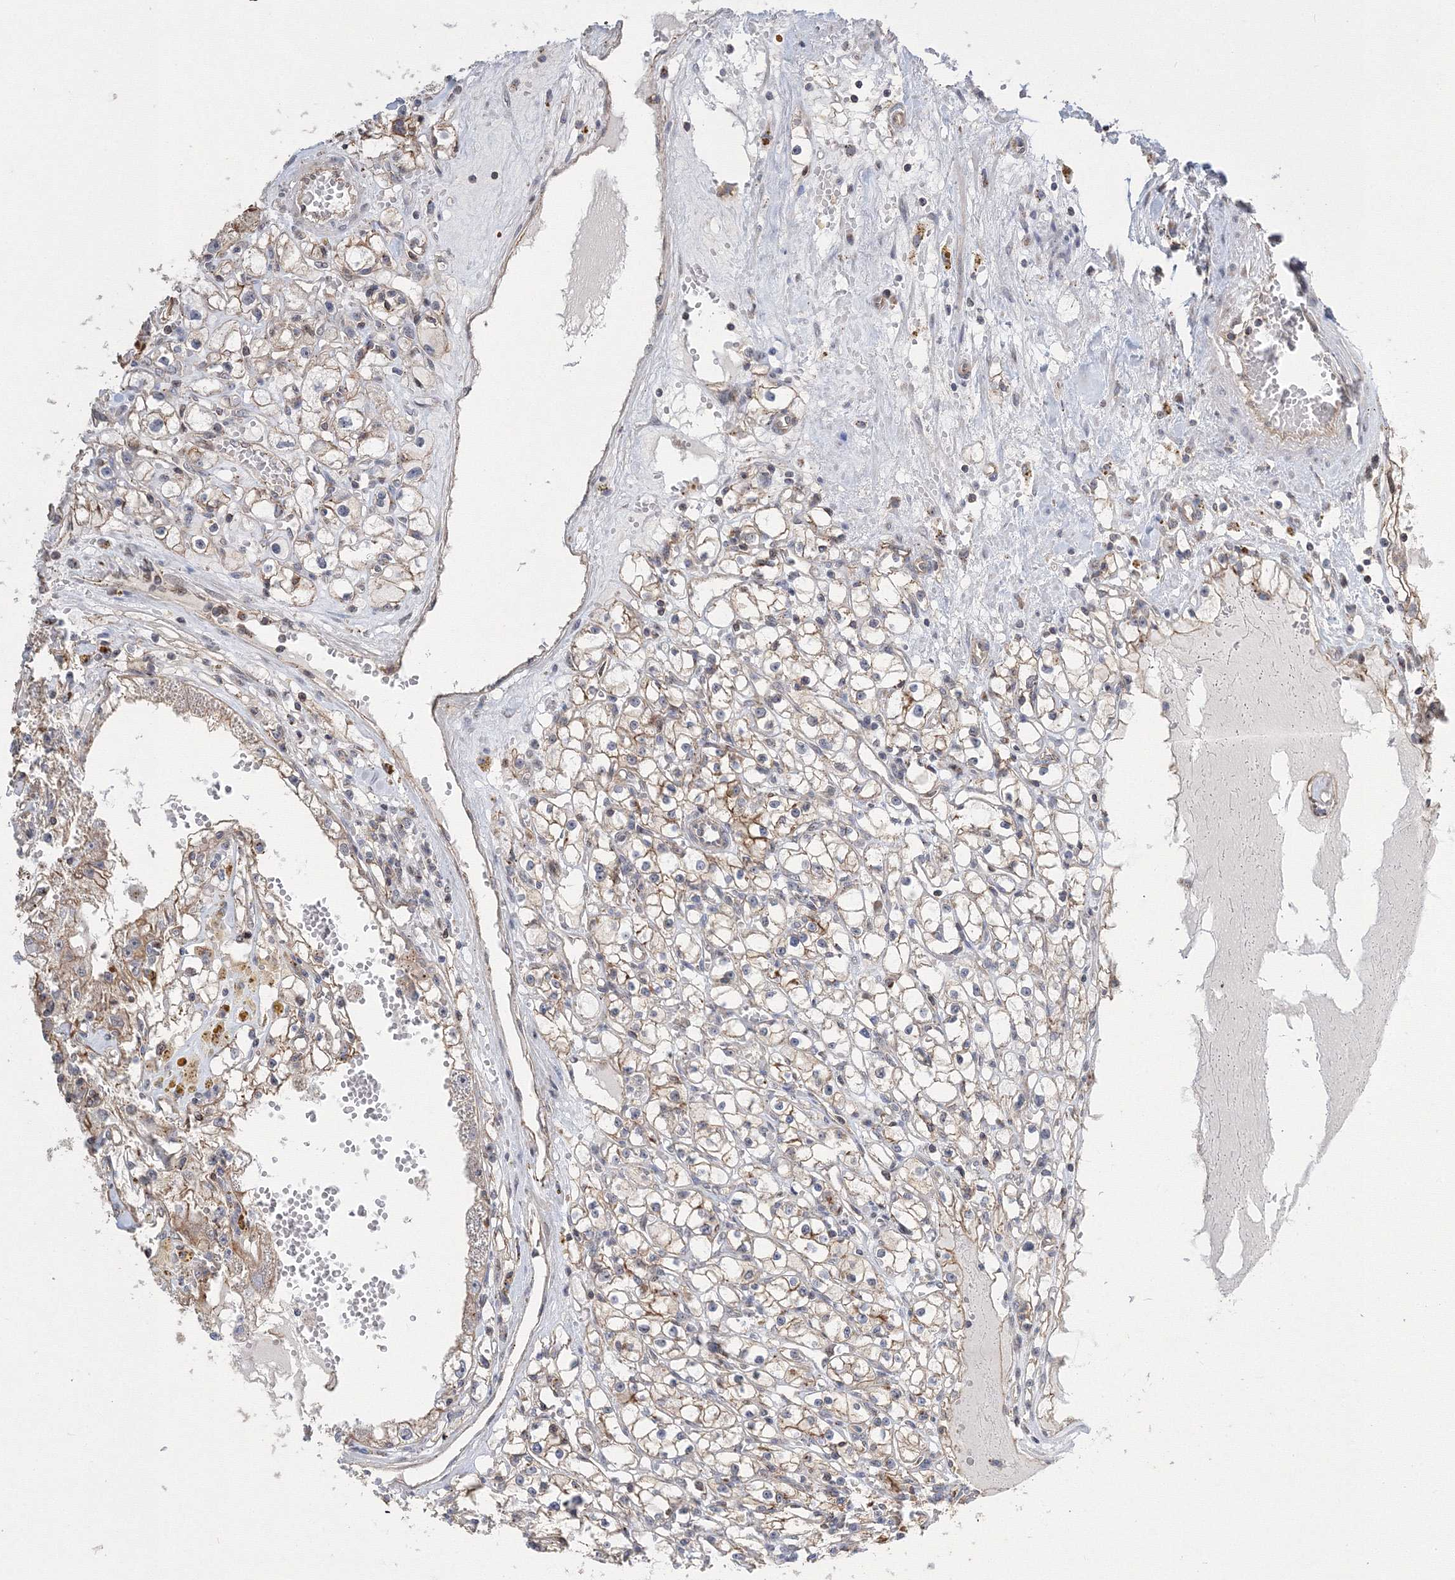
{"staining": {"intensity": "weak", "quantity": "25%-75%", "location": "cytoplasmic/membranous"}, "tissue": "renal cancer", "cell_type": "Tumor cells", "image_type": "cancer", "snomed": [{"axis": "morphology", "description": "Adenocarcinoma, NOS"}, {"axis": "topography", "description": "Kidney"}], "caption": "A histopathology image showing weak cytoplasmic/membranous staining in about 25%-75% of tumor cells in renal cancer, as visualized by brown immunohistochemical staining.", "gene": "AASDH", "patient": {"sex": "male", "age": 56}}